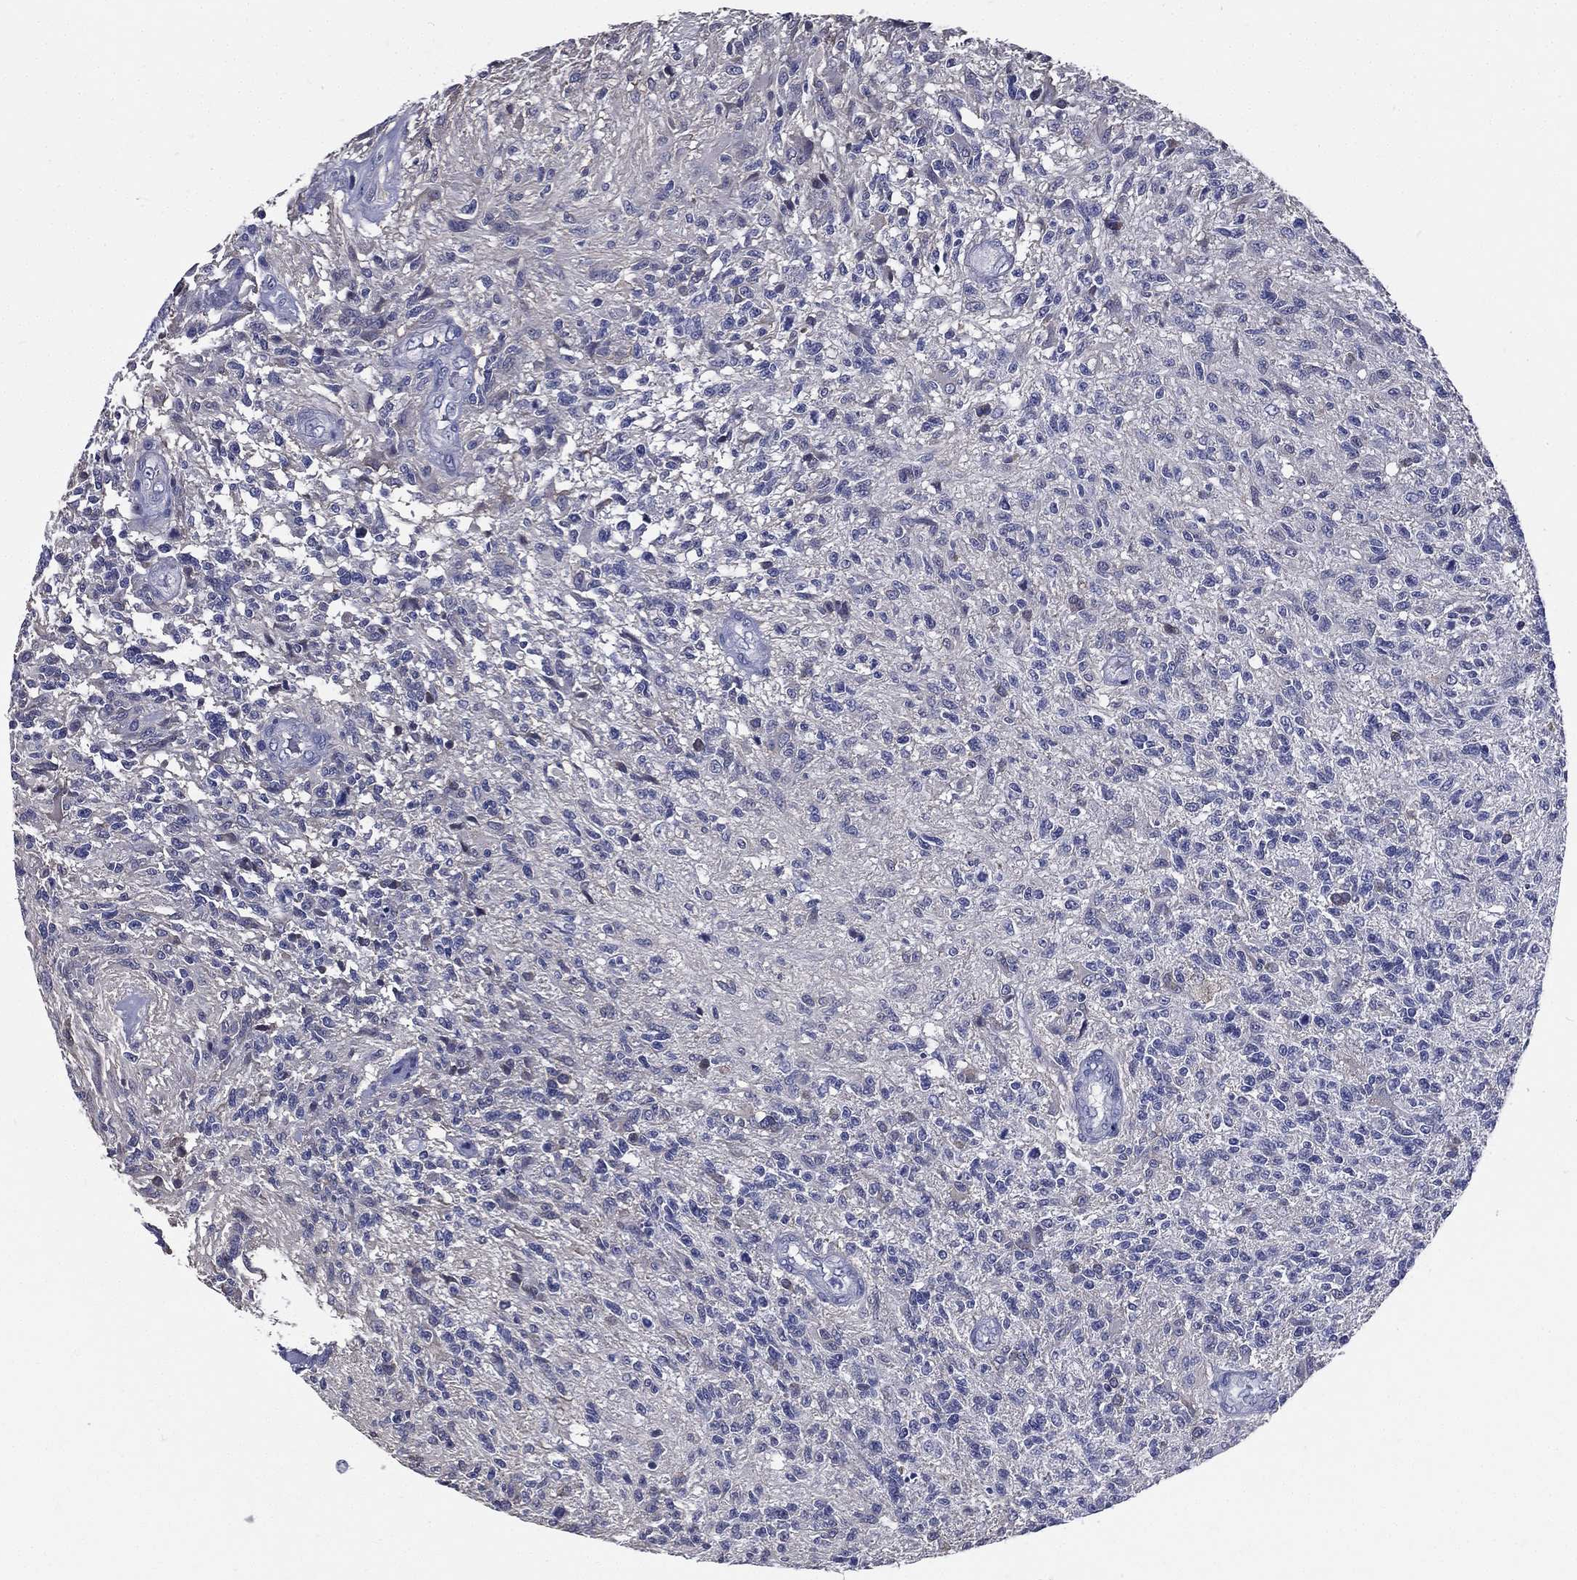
{"staining": {"intensity": "negative", "quantity": "none", "location": "none"}, "tissue": "glioma", "cell_type": "Tumor cells", "image_type": "cancer", "snomed": [{"axis": "morphology", "description": "Glioma, malignant, High grade"}, {"axis": "topography", "description": "Brain"}], "caption": "A photomicrograph of human malignant glioma (high-grade) is negative for staining in tumor cells. Brightfield microscopy of immunohistochemistry (IHC) stained with DAB (brown) and hematoxylin (blue), captured at high magnification.", "gene": "DPYS", "patient": {"sex": "male", "age": 56}}